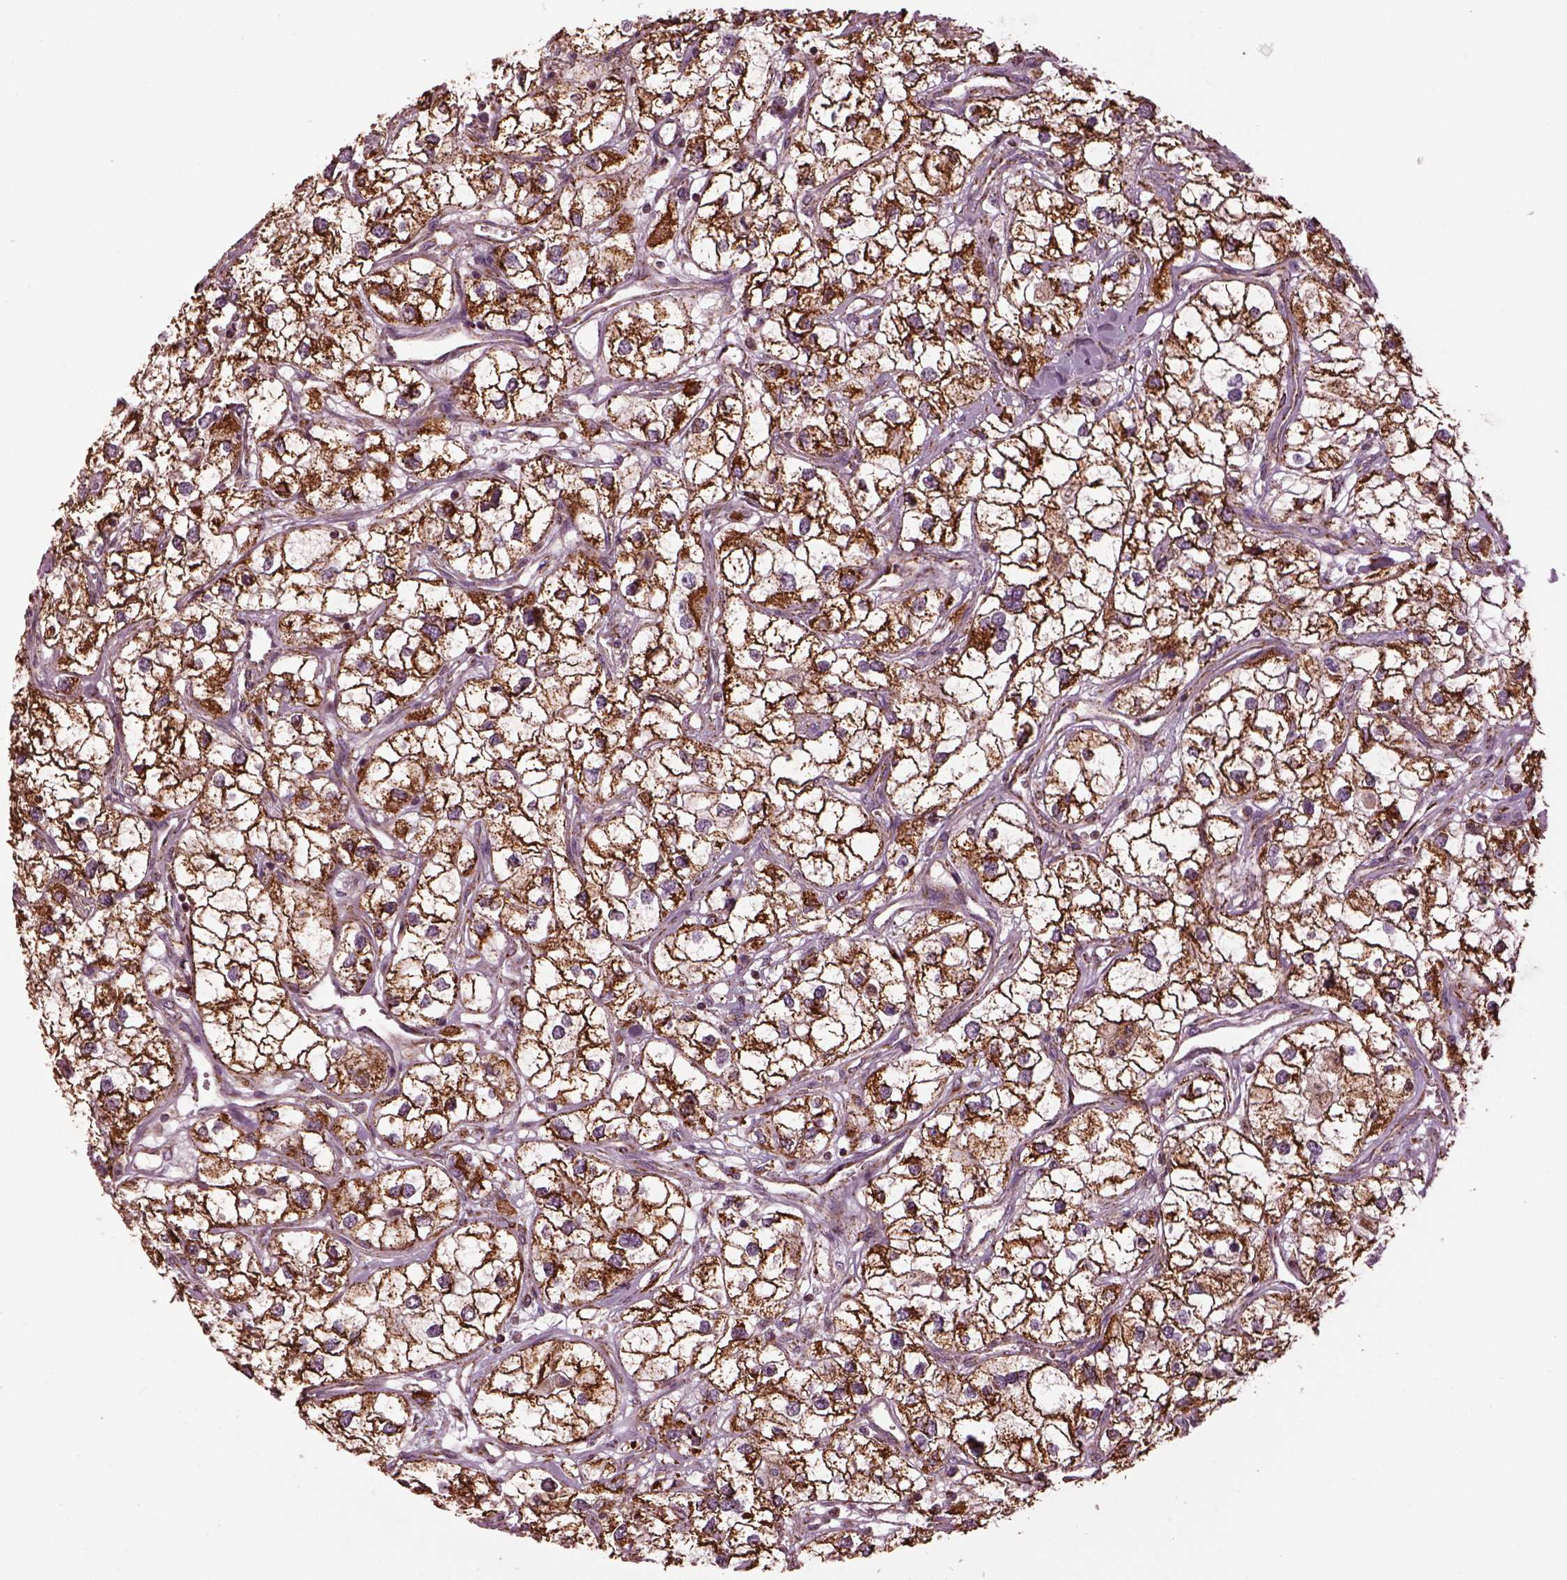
{"staining": {"intensity": "strong", "quantity": "<25%", "location": "cytoplasmic/membranous"}, "tissue": "renal cancer", "cell_type": "Tumor cells", "image_type": "cancer", "snomed": [{"axis": "morphology", "description": "Adenocarcinoma, NOS"}, {"axis": "topography", "description": "Kidney"}], "caption": "A medium amount of strong cytoplasmic/membranous expression is present in approximately <25% of tumor cells in renal cancer tissue. (IHC, brightfield microscopy, high magnification).", "gene": "TMEM254", "patient": {"sex": "male", "age": 59}}